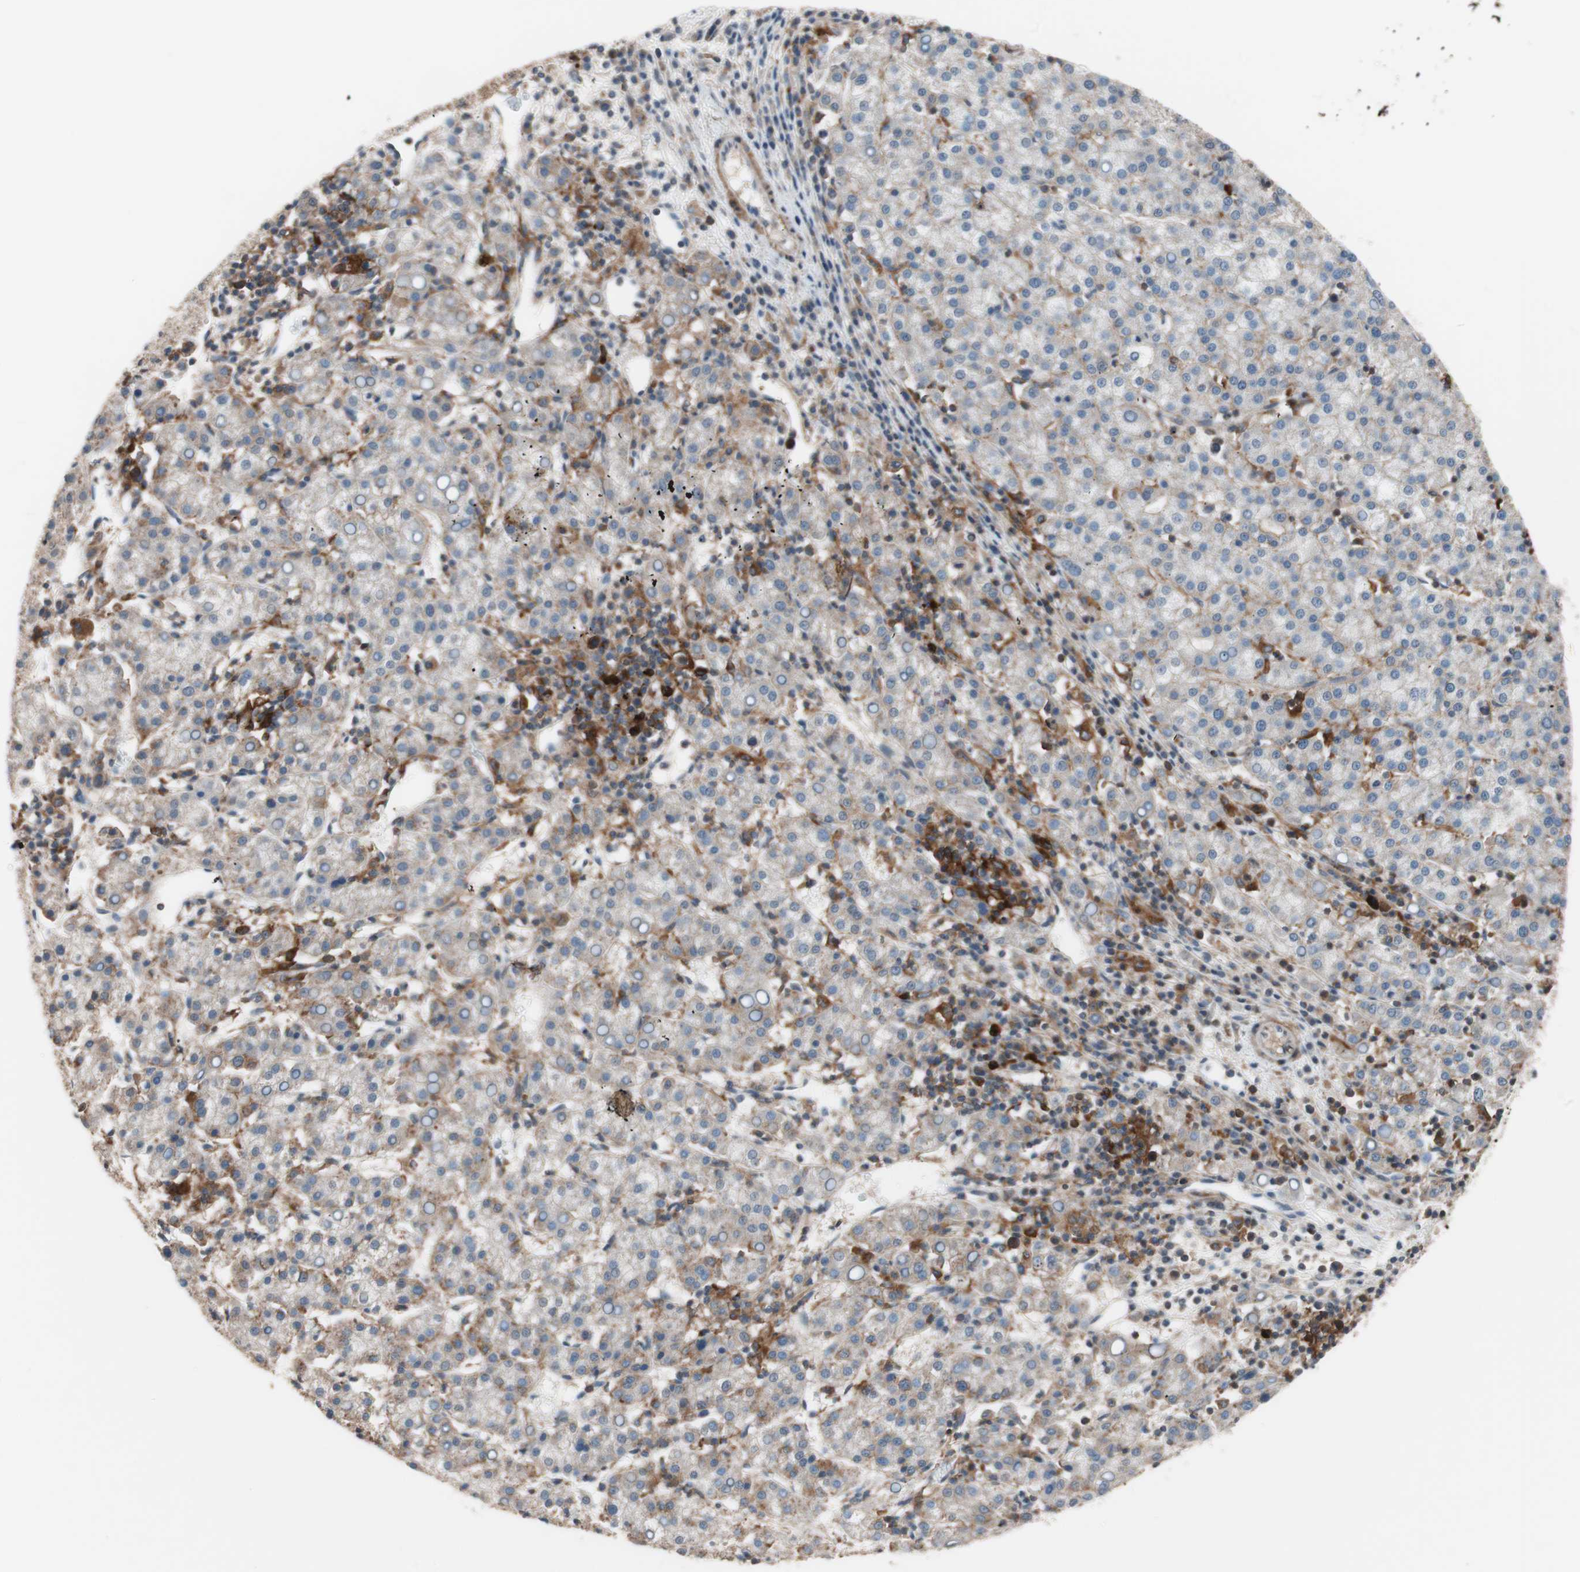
{"staining": {"intensity": "weak", "quantity": "25%-75%", "location": "cytoplasmic/membranous"}, "tissue": "liver cancer", "cell_type": "Tumor cells", "image_type": "cancer", "snomed": [{"axis": "morphology", "description": "Carcinoma, Hepatocellular, NOS"}, {"axis": "topography", "description": "Liver"}], "caption": "Liver cancer (hepatocellular carcinoma) was stained to show a protein in brown. There is low levels of weak cytoplasmic/membranous positivity in approximately 25%-75% of tumor cells. The protein of interest is stained brown, and the nuclei are stained in blue (DAB IHC with brightfield microscopy, high magnification).", "gene": "LITAF", "patient": {"sex": "female", "age": 58}}